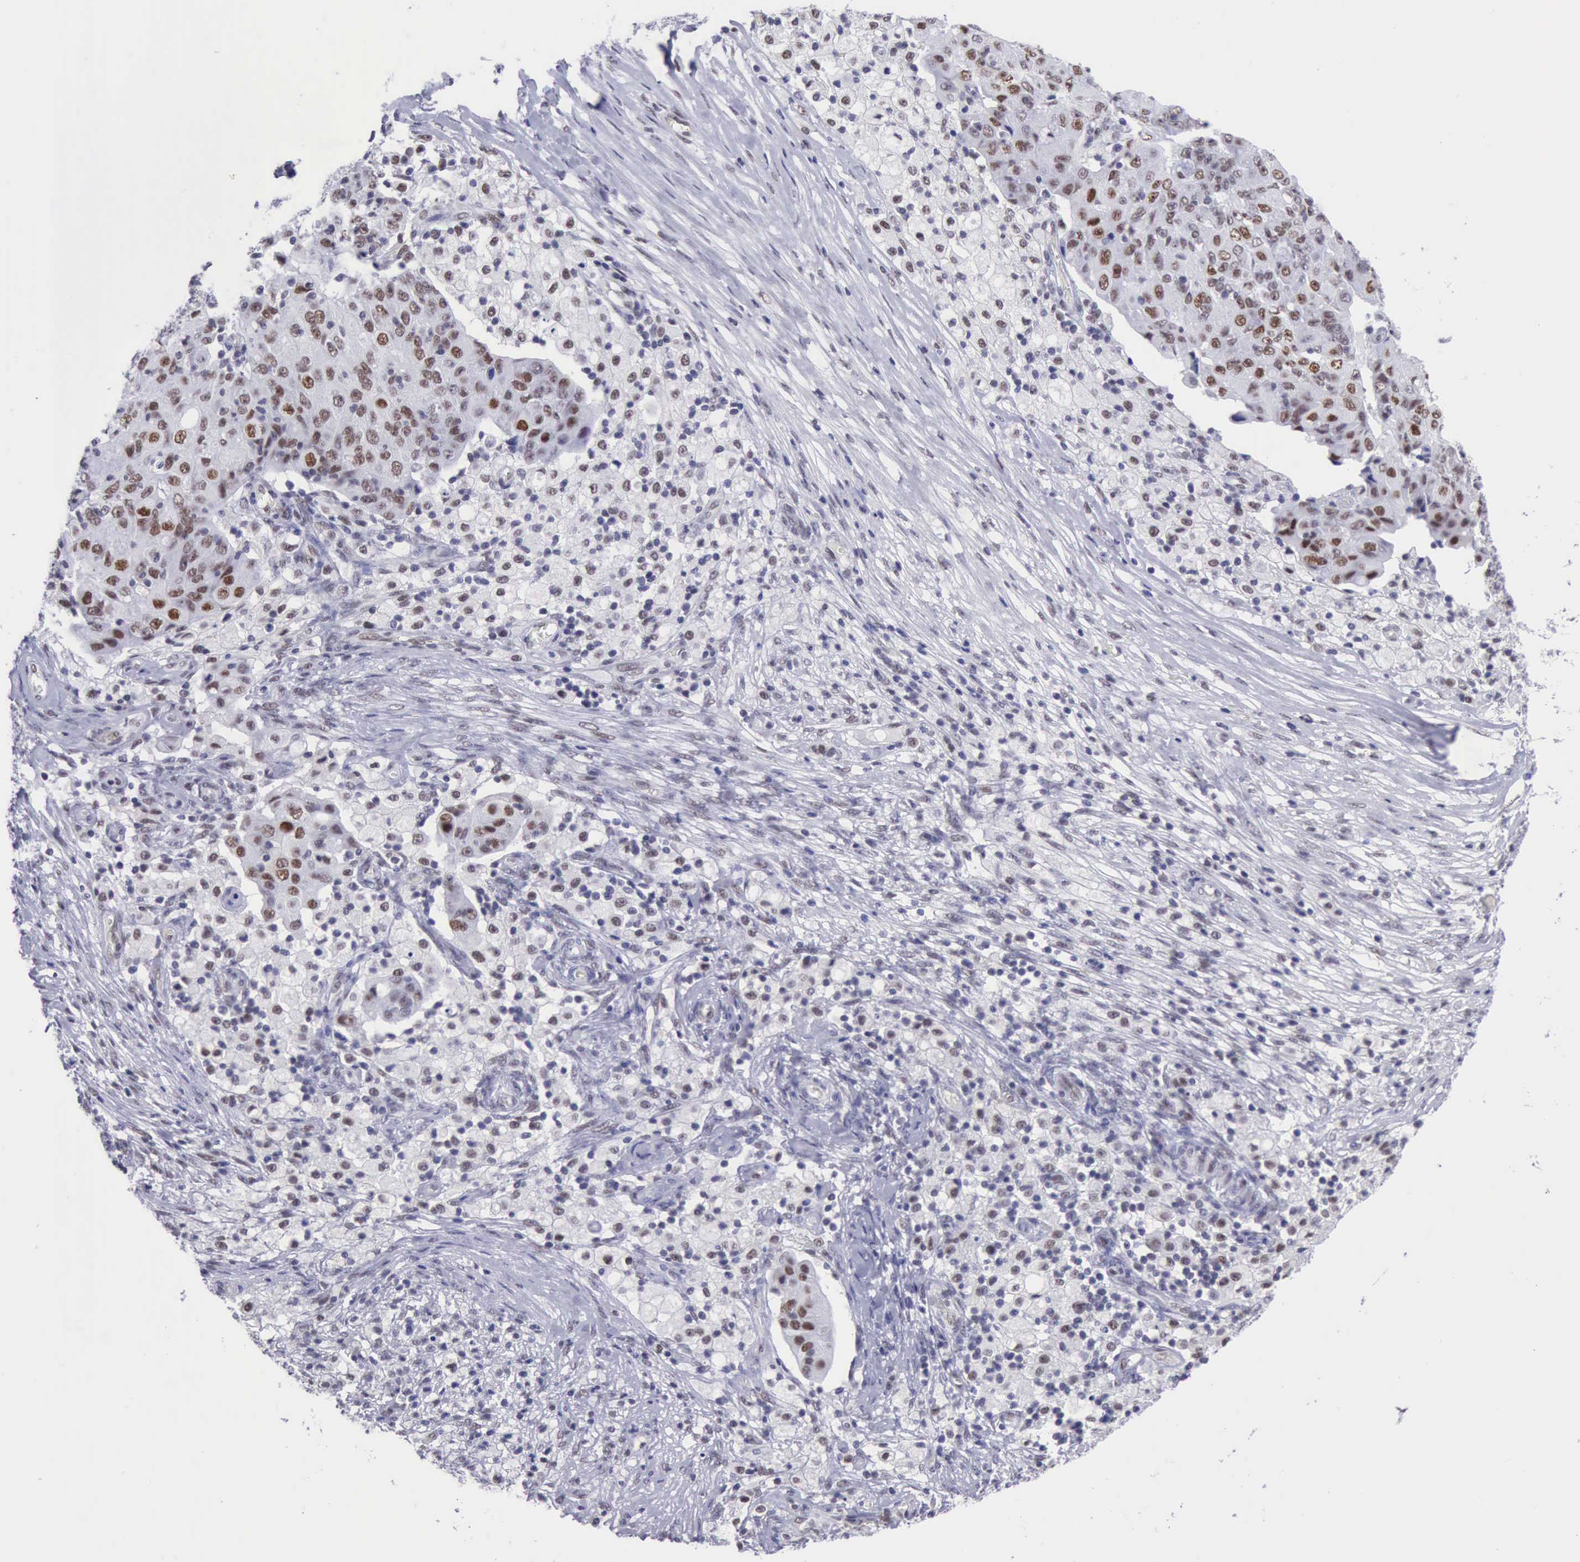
{"staining": {"intensity": "moderate", "quantity": "25%-75%", "location": "nuclear"}, "tissue": "ovarian cancer", "cell_type": "Tumor cells", "image_type": "cancer", "snomed": [{"axis": "morphology", "description": "Carcinoma, endometroid"}, {"axis": "topography", "description": "Ovary"}], "caption": "Immunohistochemistry (IHC) (DAB (3,3'-diaminobenzidine)) staining of ovarian endometroid carcinoma displays moderate nuclear protein staining in about 25%-75% of tumor cells.", "gene": "ERCC4", "patient": {"sex": "female", "age": 42}}